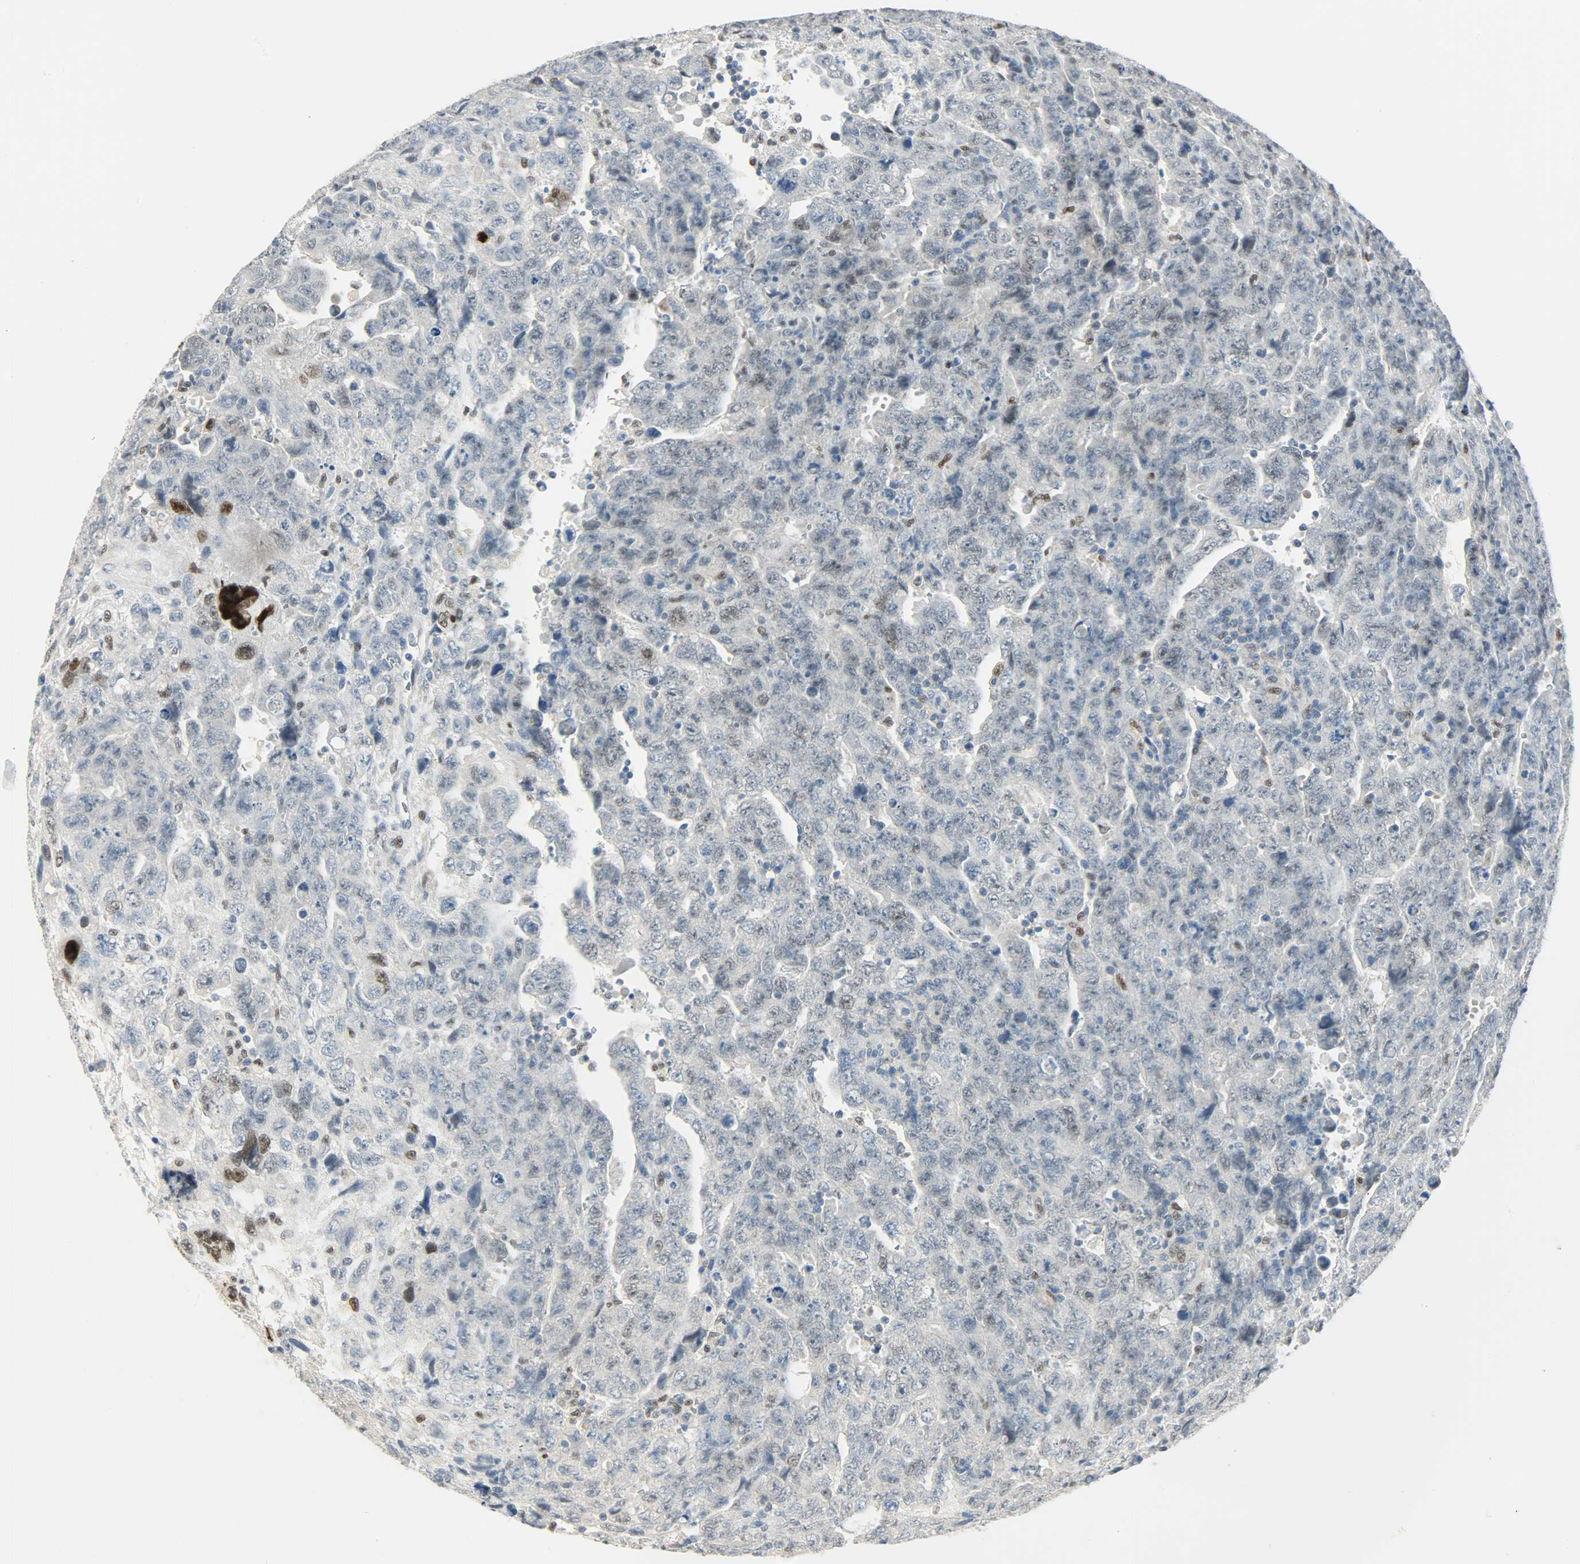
{"staining": {"intensity": "moderate", "quantity": "<25%", "location": "nuclear"}, "tissue": "testis cancer", "cell_type": "Tumor cells", "image_type": "cancer", "snomed": [{"axis": "morphology", "description": "Carcinoma, Embryonal, NOS"}, {"axis": "topography", "description": "Testis"}], "caption": "DAB (3,3'-diaminobenzidine) immunohistochemical staining of human testis cancer (embryonal carcinoma) exhibits moderate nuclear protein expression in about <25% of tumor cells. The staining is performed using DAB (3,3'-diaminobenzidine) brown chromogen to label protein expression. The nuclei are counter-stained blue using hematoxylin.", "gene": "PPARG", "patient": {"sex": "male", "age": 28}}